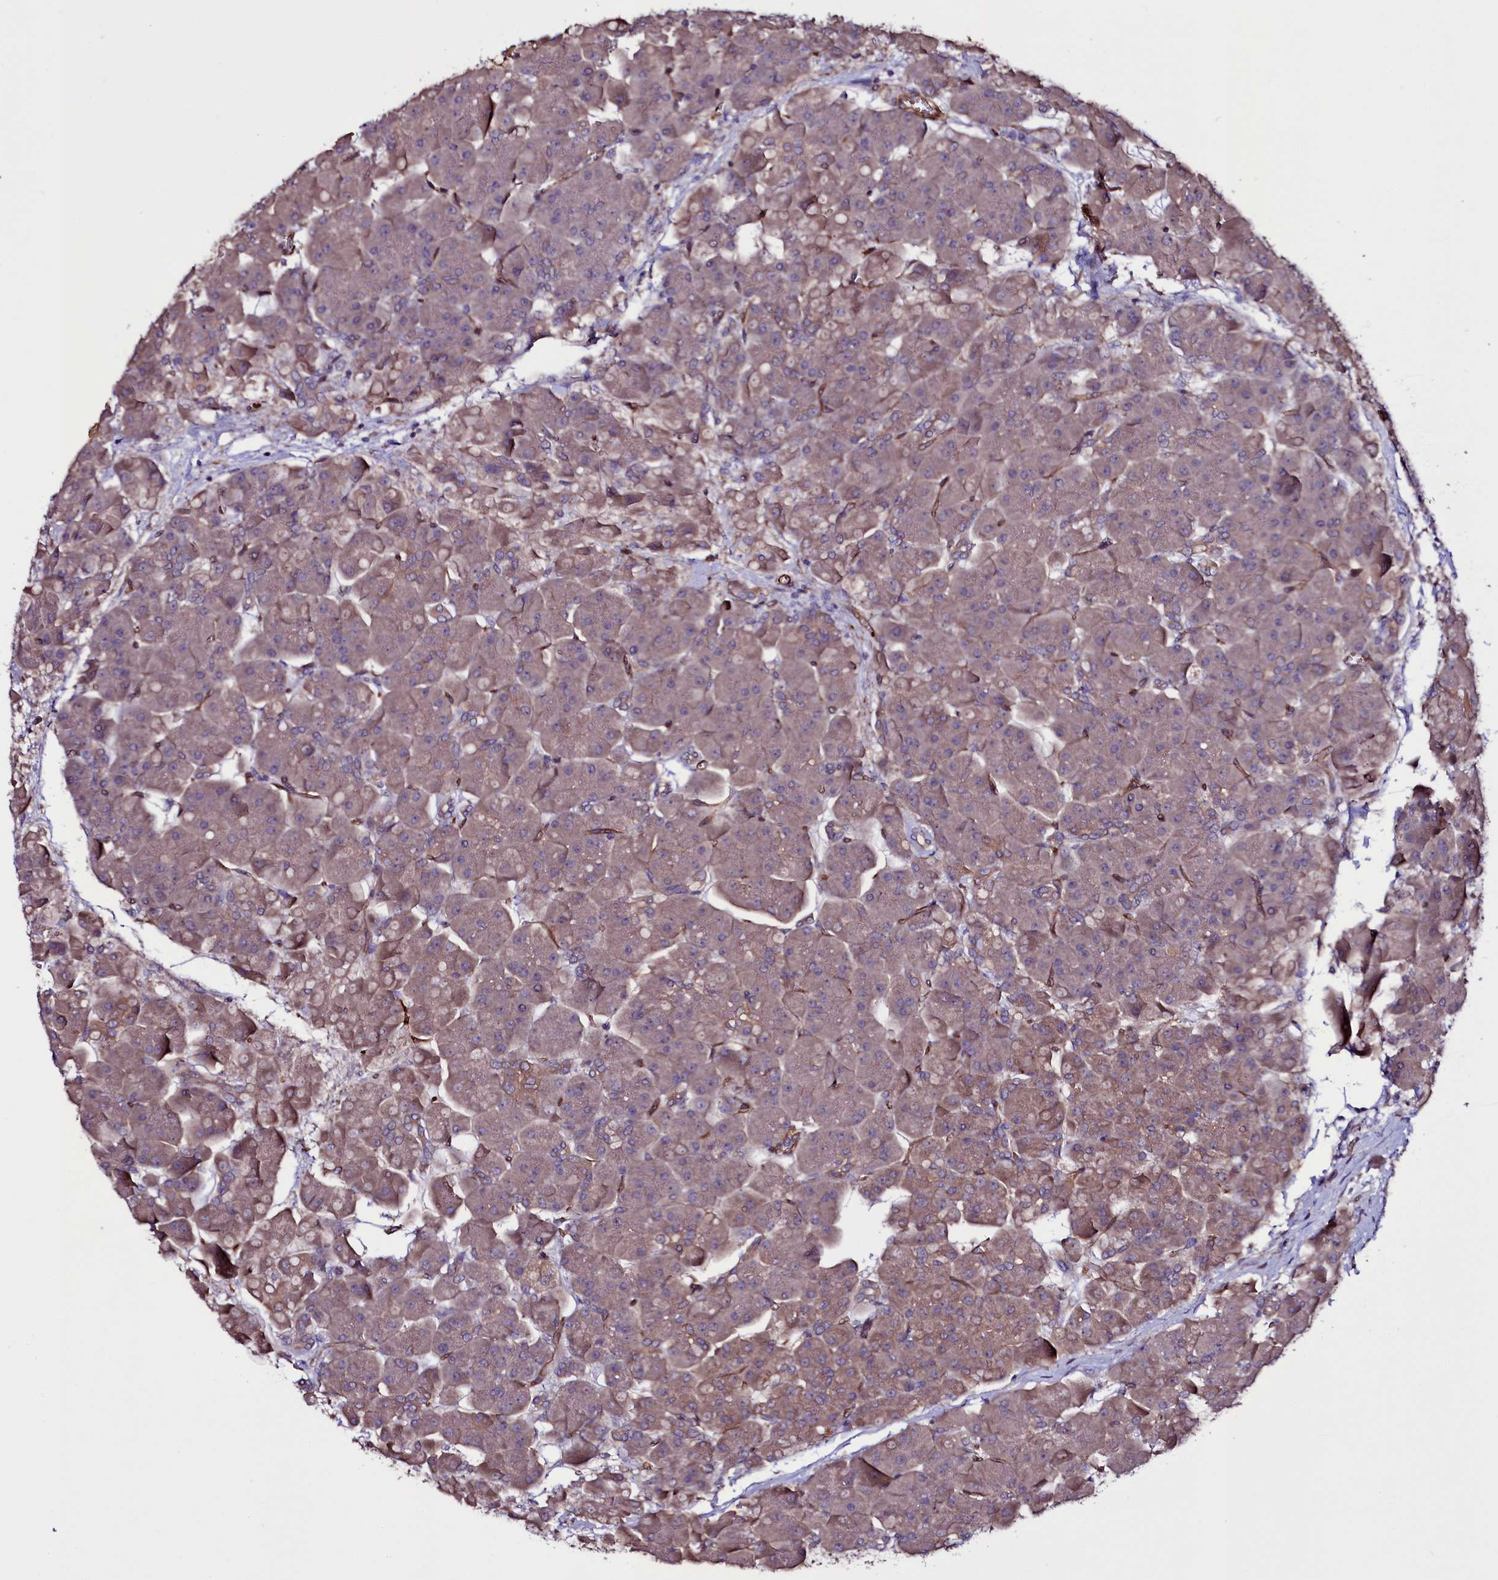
{"staining": {"intensity": "weak", "quantity": ">75%", "location": "cytoplasmic/membranous"}, "tissue": "pancreas", "cell_type": "Exocrine glandular cells", "image_type": "normal", "snomed": [{"axis": "morphology", "description": "Normal tissue, NOS"}, {"axis": "topography", "description": "Pancreas"}], "caption": "Immunohistochemical staining of unremarkable pancreas displays >75% levels of weak cytoplasmic/membranous protein expression in approximately >75% of exocrine glandular cells.", "gene": "MEX3C", "patient": {"sex": "male", "age": 66}}